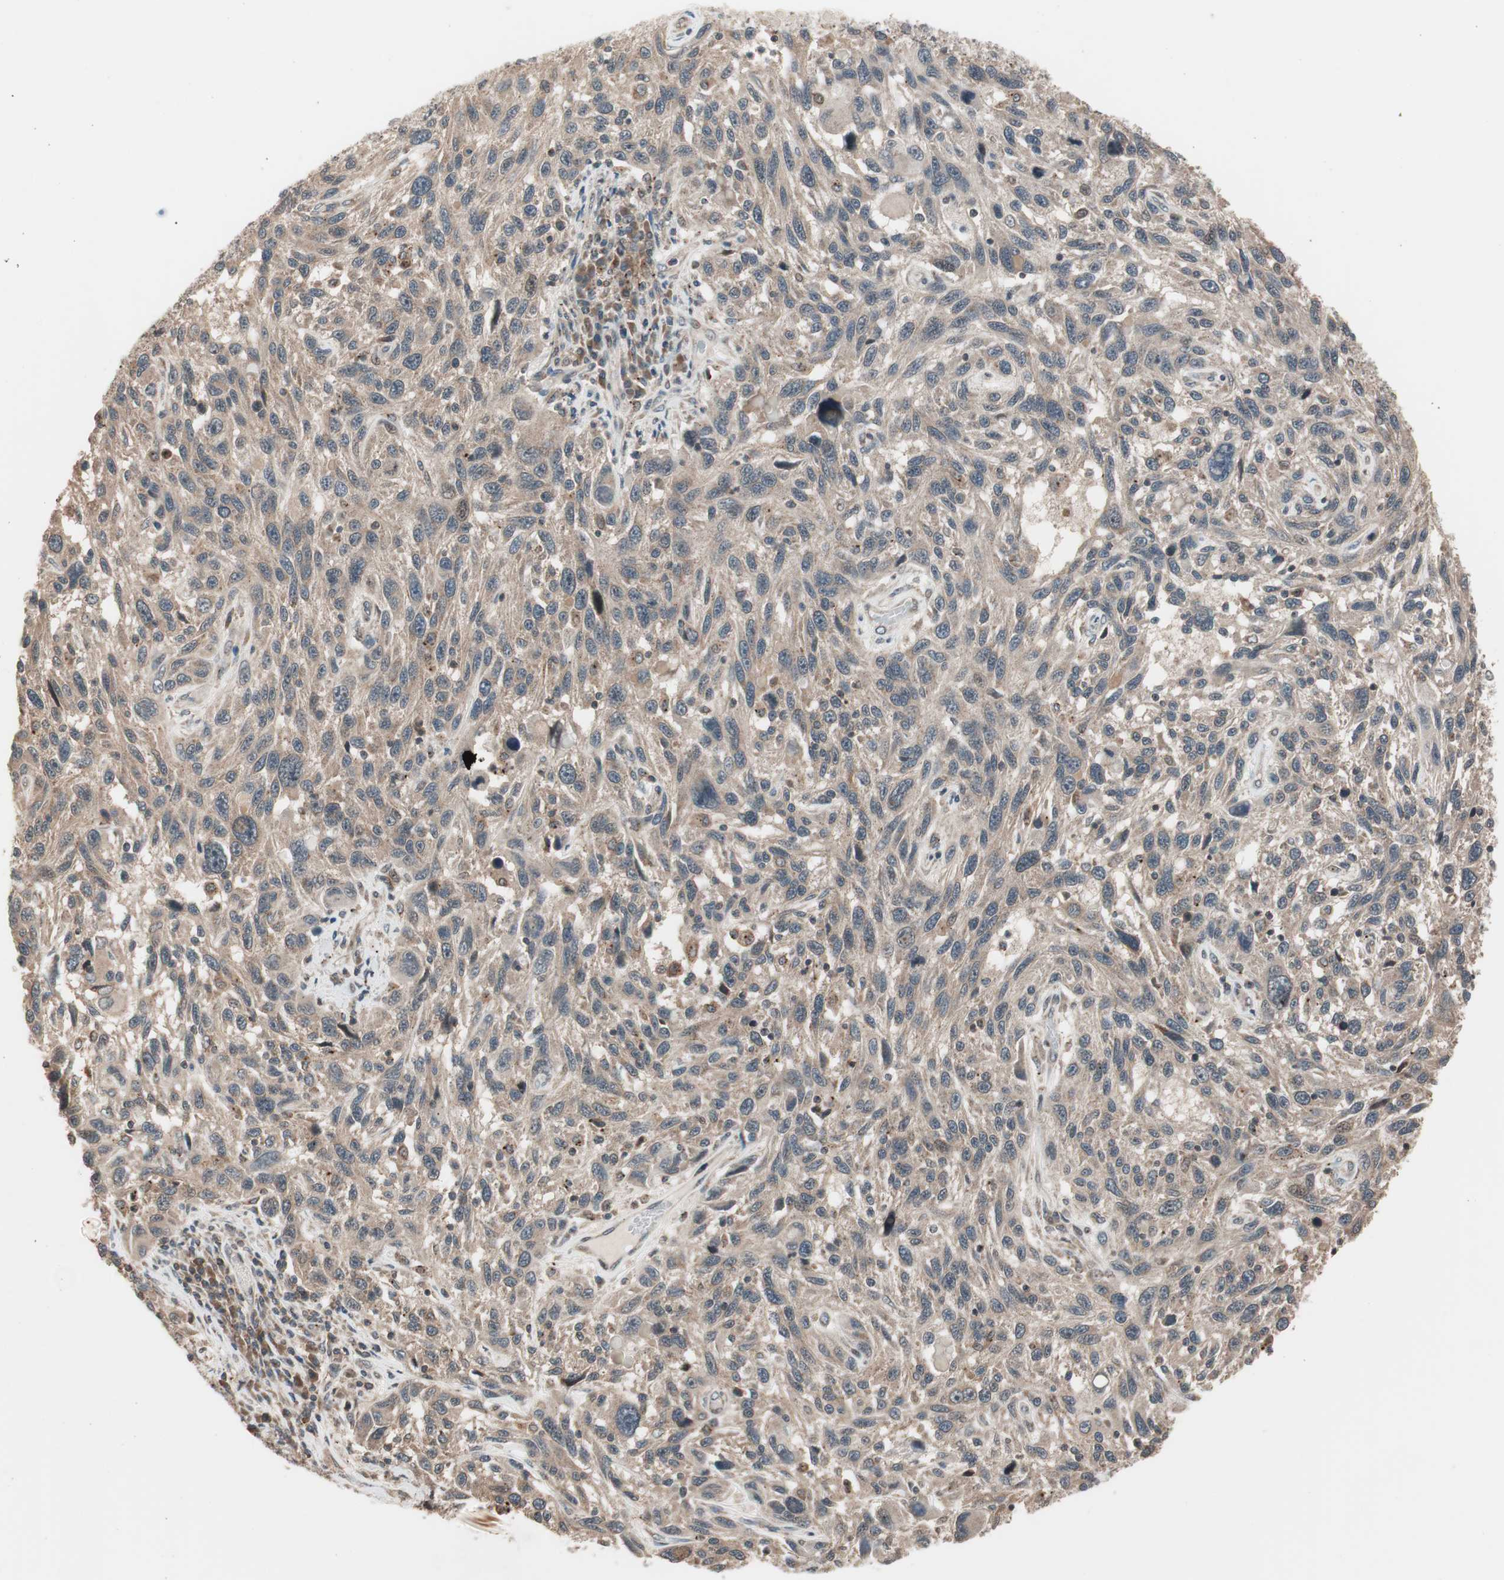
{"staining": {"intensity": "weak", "quantity": ">75%", "location": "cytoplasmic/membranous"}, "tissue": "melanoma", "cell_type": "Tumor cells", "image_type": "cancer", "snomed": [{"axis": "morphology", "description": "Malignant melanoma, NOS"}, {"axis": "topography", "description": "Skin"}], "caption": "Brown immunohistochemical staining in human malignant melanoma exhibits weak cytoplasmic/membranous positivity in about >75% of tumor cells.", "gene": "FBXO5", "patient": {"sex": "male", "age": 53}}